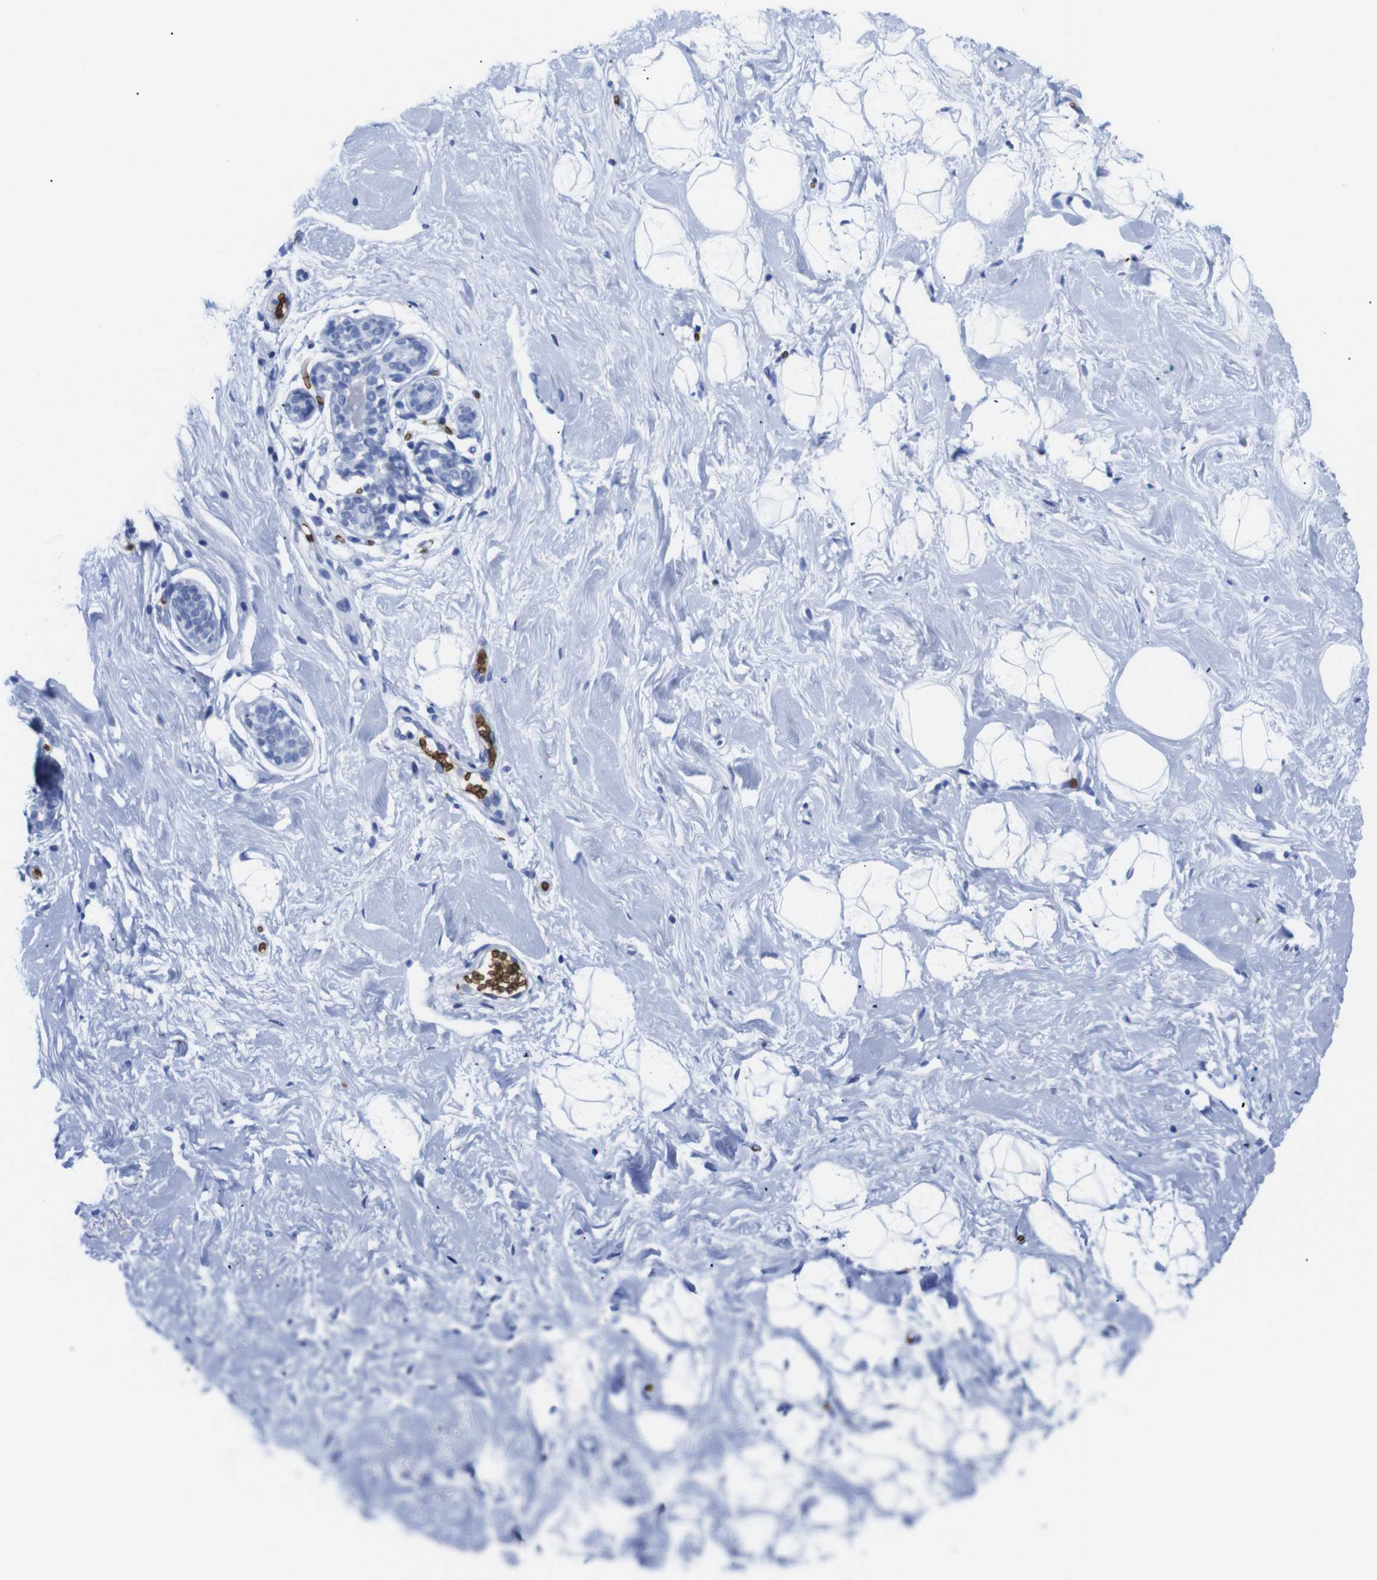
{"staining": {"intensity": "negative", "quantity": "none", "location": "none"}, "tissue": "breast", "cell_type": "Adipocytes", "image_type": "normal", "snomed": [{"axis": "morphology", "description": "Normal tissue, NOS"}, {"axis": "topography", "description": "Breast"}], "caption": "Image shows no protein expression in adipocytes of benign breast.", "gene": "S1PR2", "patient": {"sex": "female", "age": 23}}